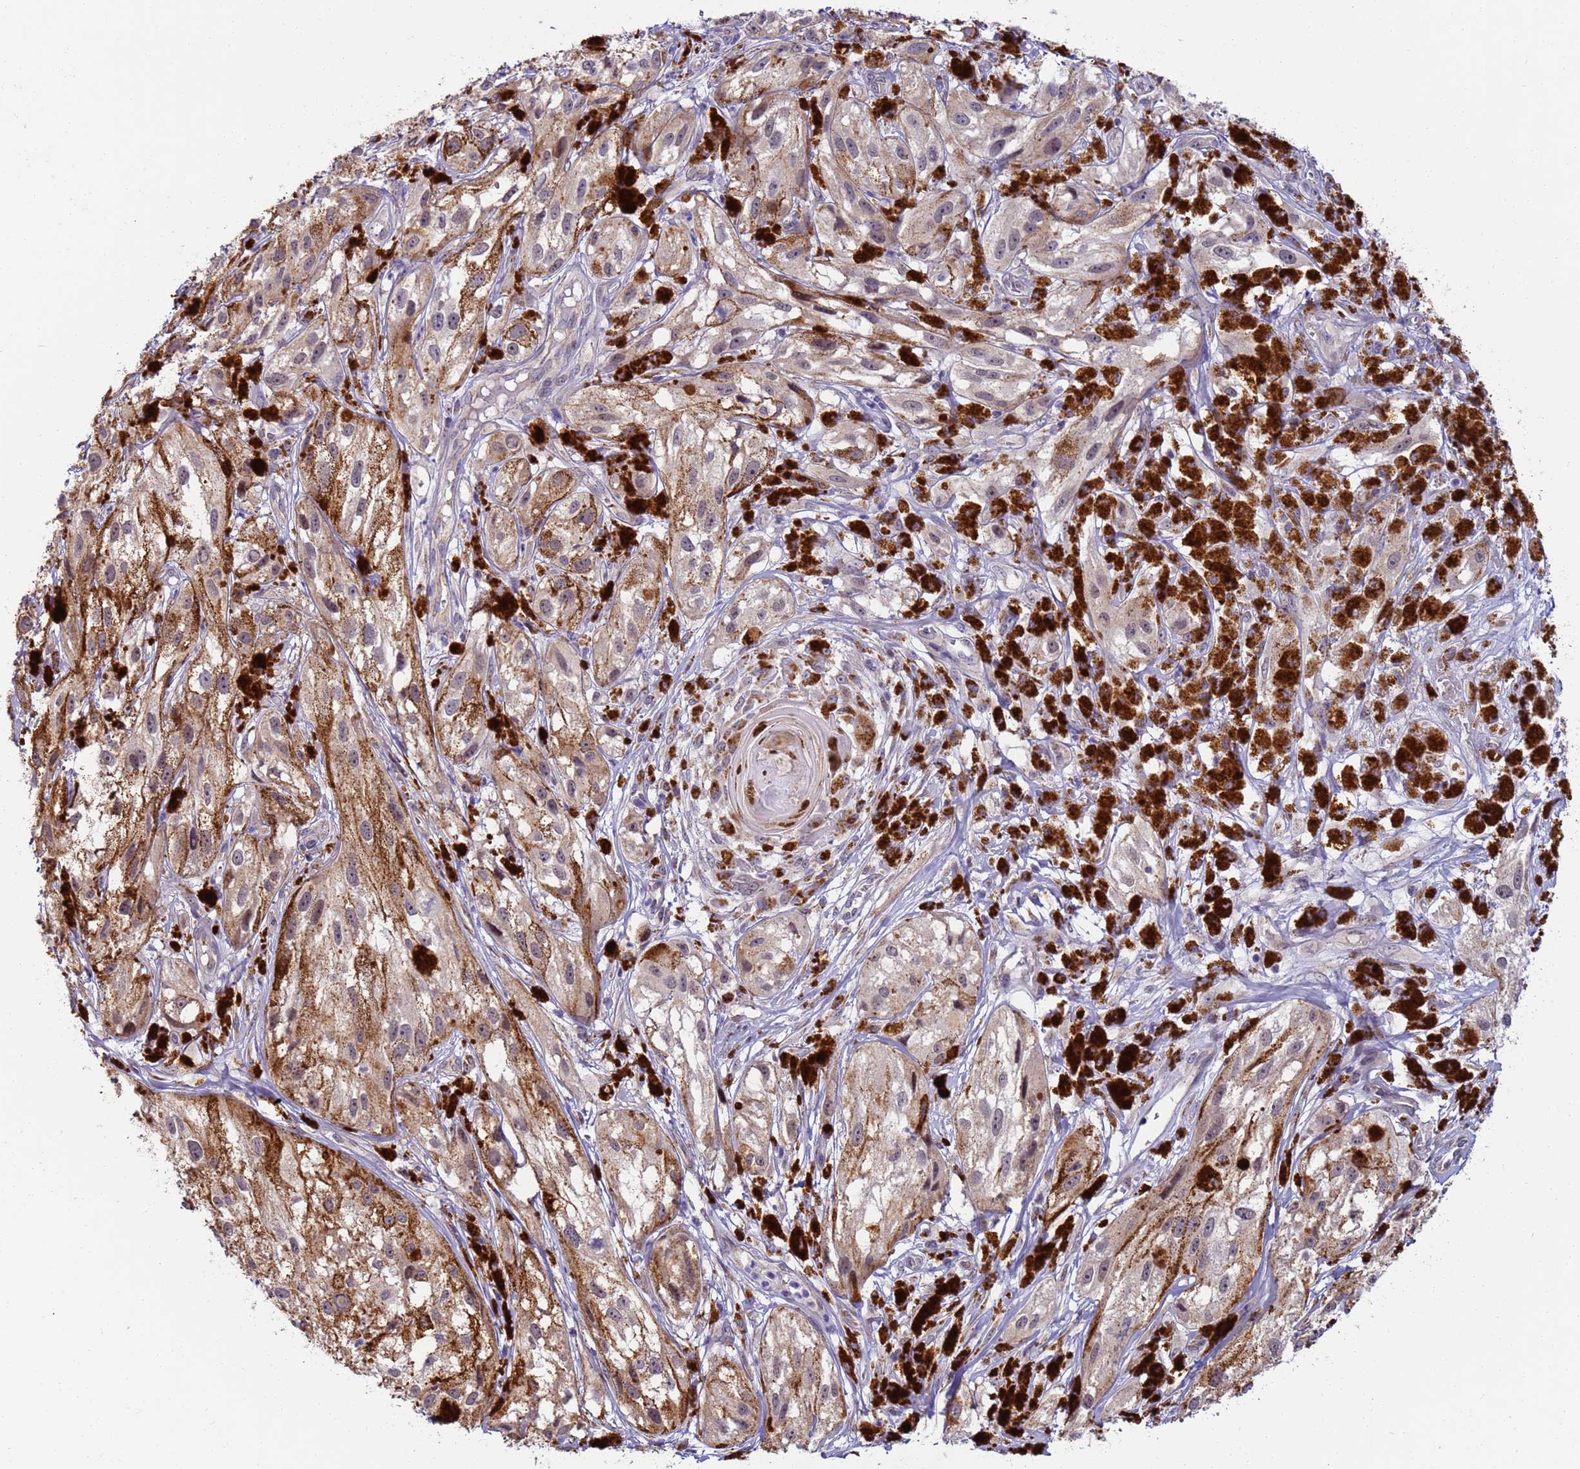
{"staining": {"intensity": "weak", "quantity": "25%-75%", "location": "cytoplasmic/membranous,nuclear"}, "tissue": "melanoma", "cell_type": "Tumor cells", "image_type": "cancer", "snomed": [{"axis": "morphology", "description": "Malignant melanoma, NOS"}, {"axis": "topography", "description": "Skin"}], "caption": "Protein staining reveals weak cytoplasmic/membranous and nuclear expression in approximately 25%-75% of tumor cells in malignant melanoma.", "gene": "RAPGEF3", "patient": {"sex": "male", "age": 88}}